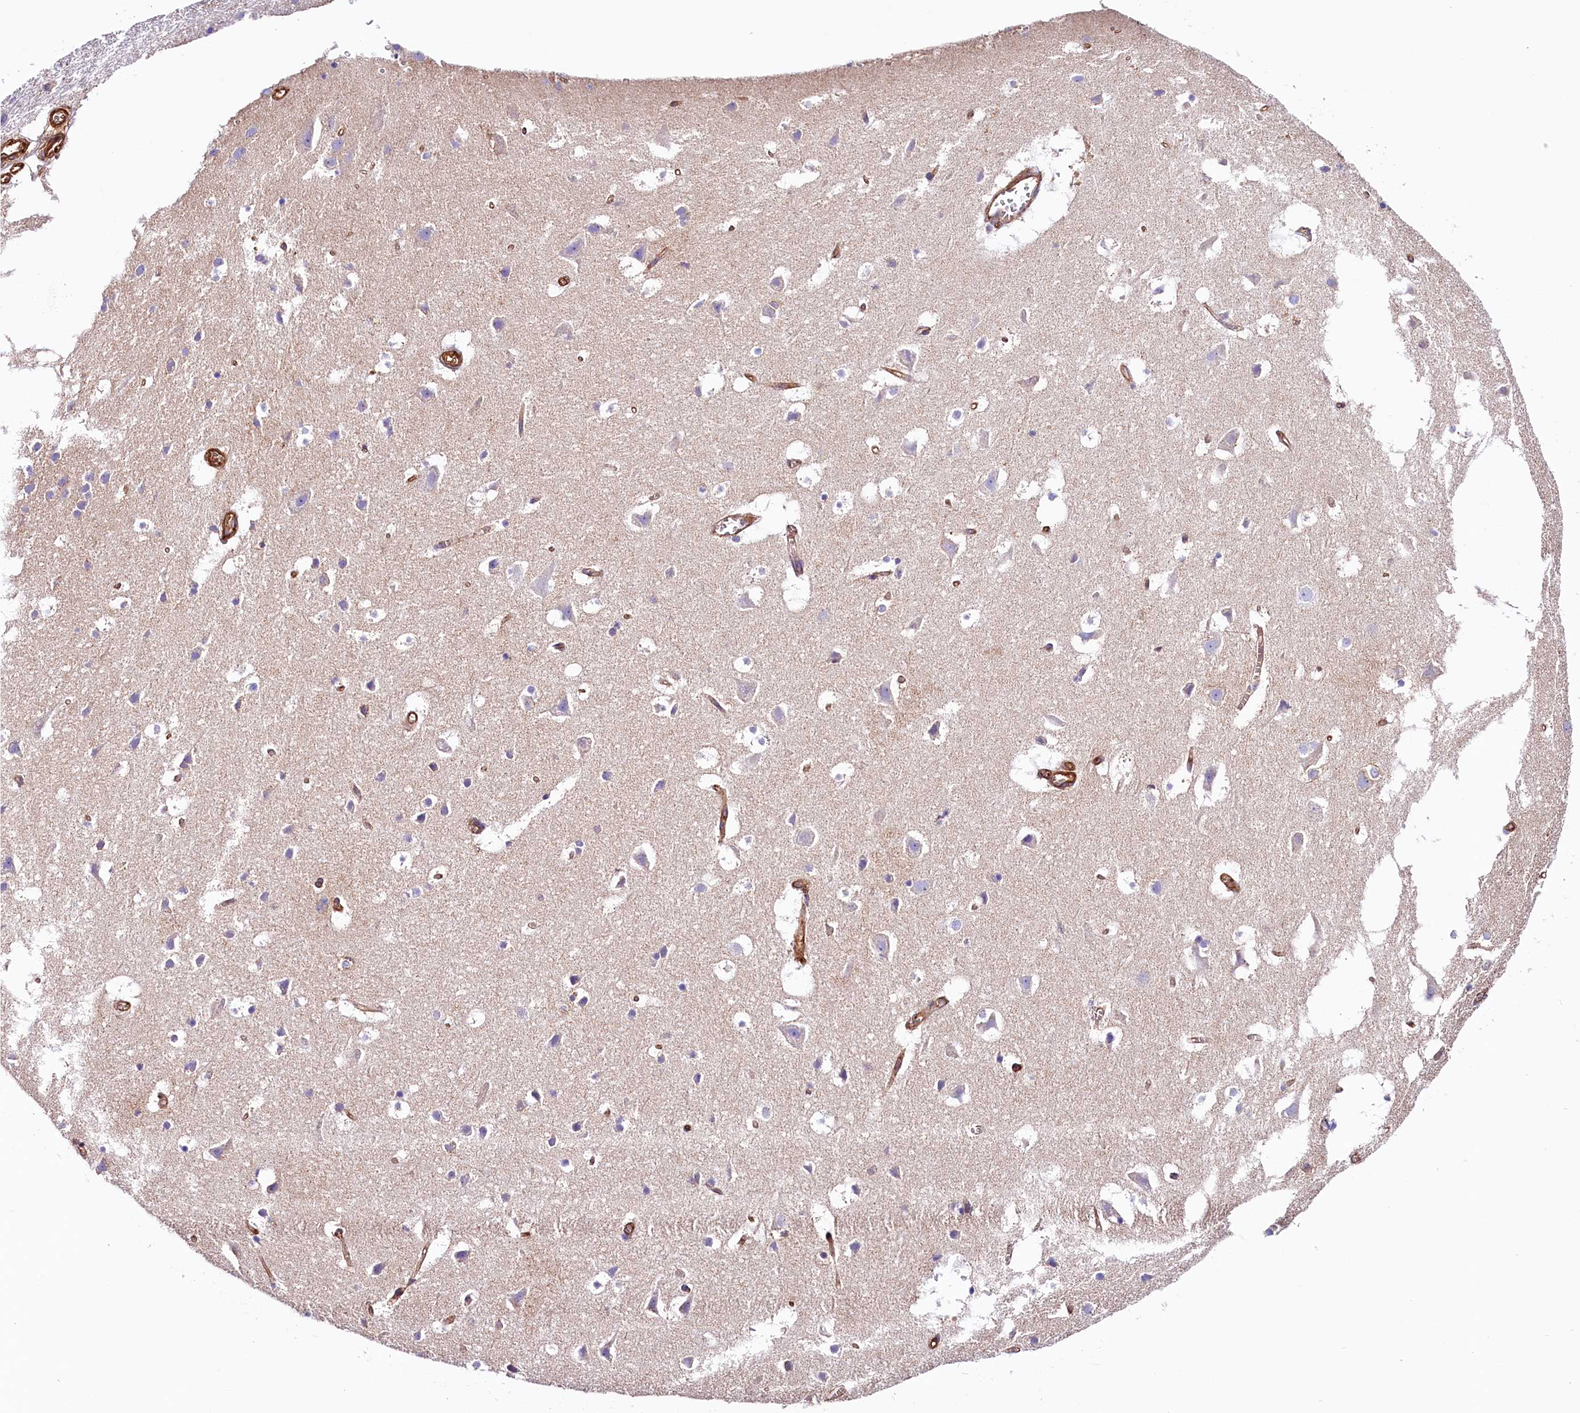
{"staining": {"intensity": "moderate", "quantity": ">75%", "location": "cytoplasmic/membranous"}, "tissue": "cerebral cortex", "cell_type": "Endothelial cells", "image_type": "normal", "snomed": [{"axis": "morphology", "description": "Normal tissue, NOS"}, {"axis": "topography", "description": "Cerebral cortex"}], "caption": "An image of cerebral cortex stained for a protein demonstrates moderate cytoplasmic/membranous brown staining in endothelial cells. Using DAB (3,3'-diaminobenzidine) (brown) and hematoxylin (blue) stains, captured at high magnification using brightfield microscopy.", "gene": "ATP2B4", "patient": {"sex": "male", "age": 54}}